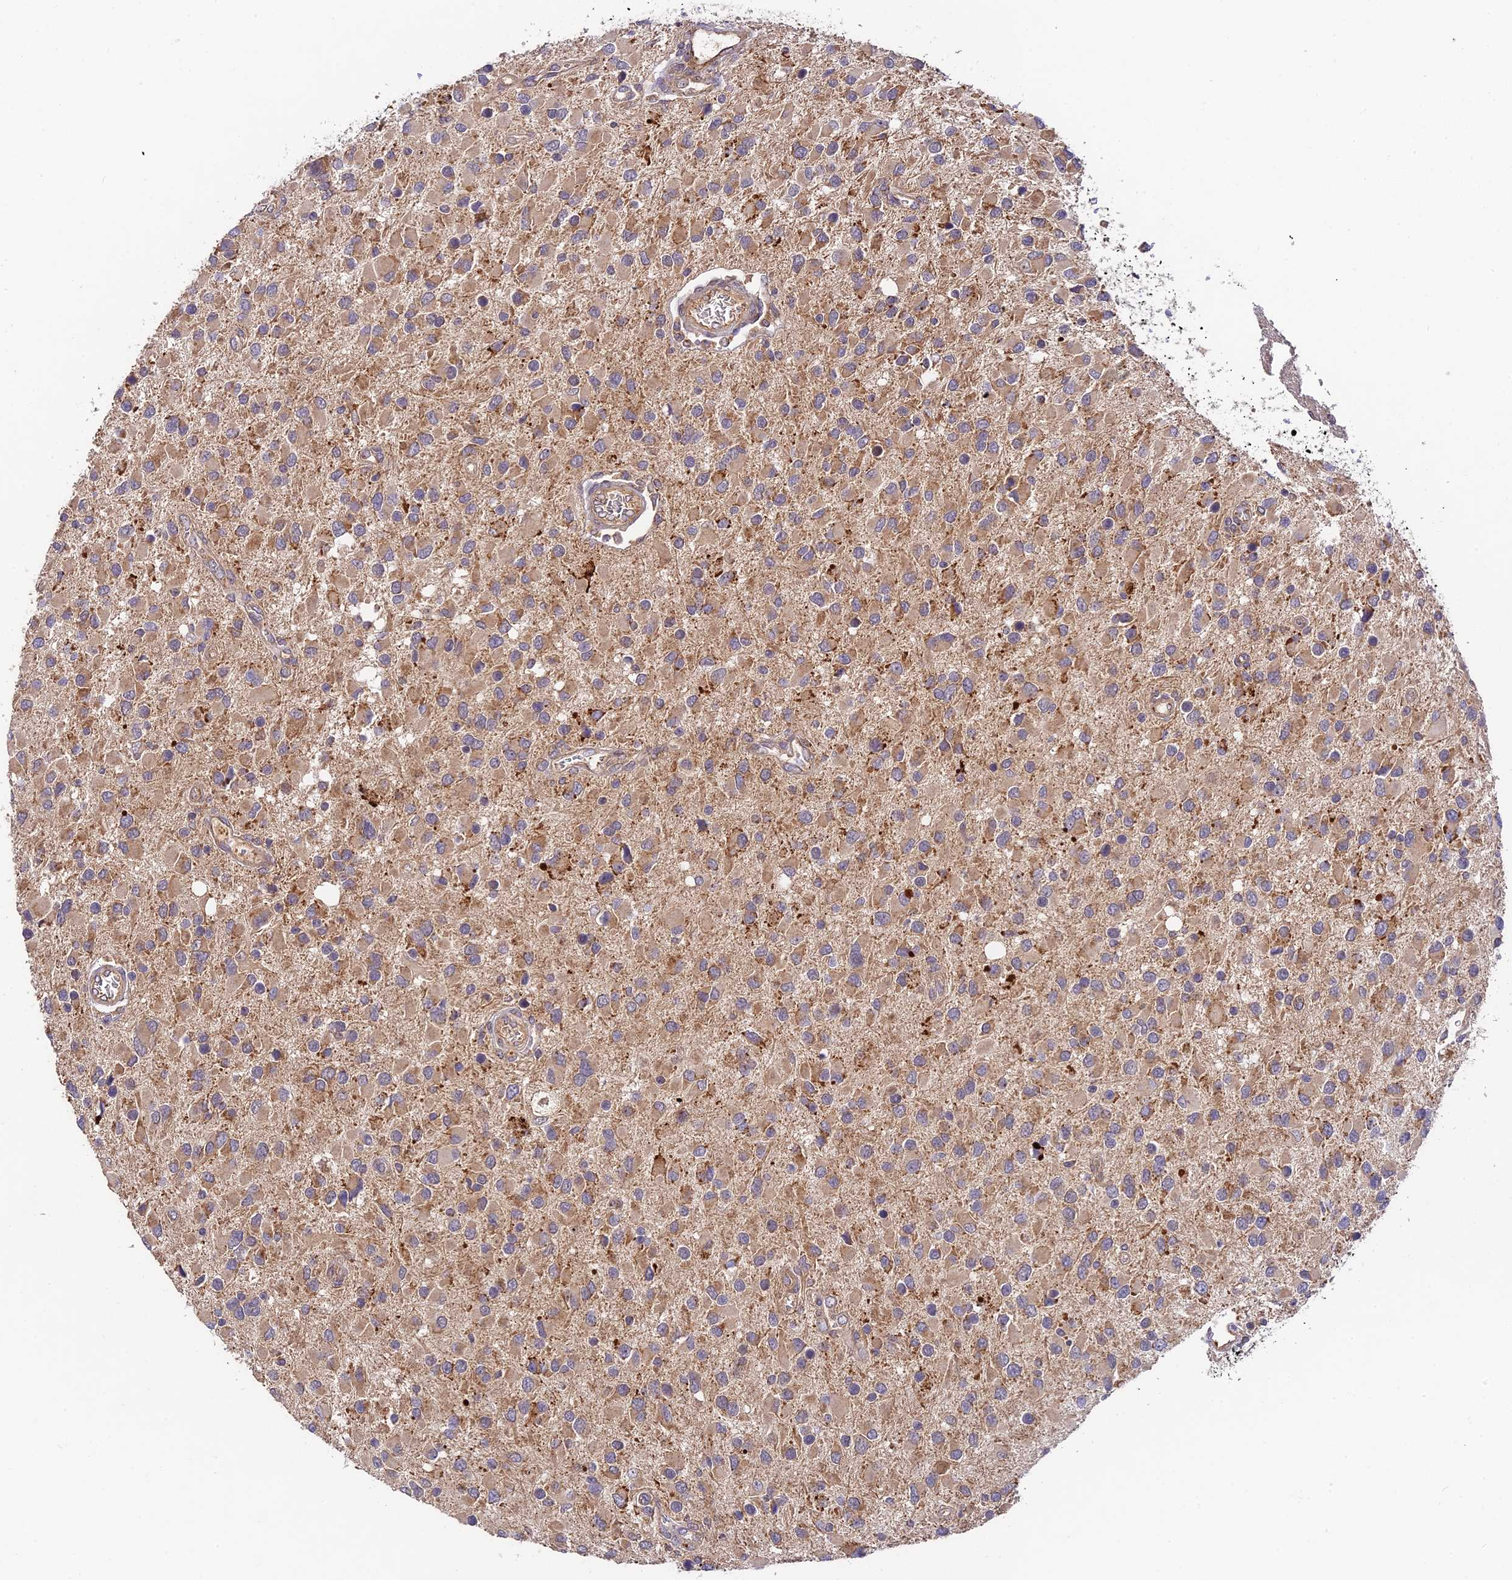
{"staining": {"intensity": "moderate", "quantity": "<25%", "location": "cytoplasmic/membranous"}, "tissue": "glioma", "cell_type": "Tumor cells", "image_type": "cancer", "snomed": [{"axis": "morphology", "description": "Glioma, malignant, High grade"}, {"axis": "topography", "description": "Brain"}], "caption": "DAB (3,3'-diaminobenzidine) immunohistochemical staining of glioma exhibits moderate cytoplasmic/membranous protein staining in about <25% of tumor cells.", "gene": "C3orf20", "patient": {"sex": "male", "age": 53}}